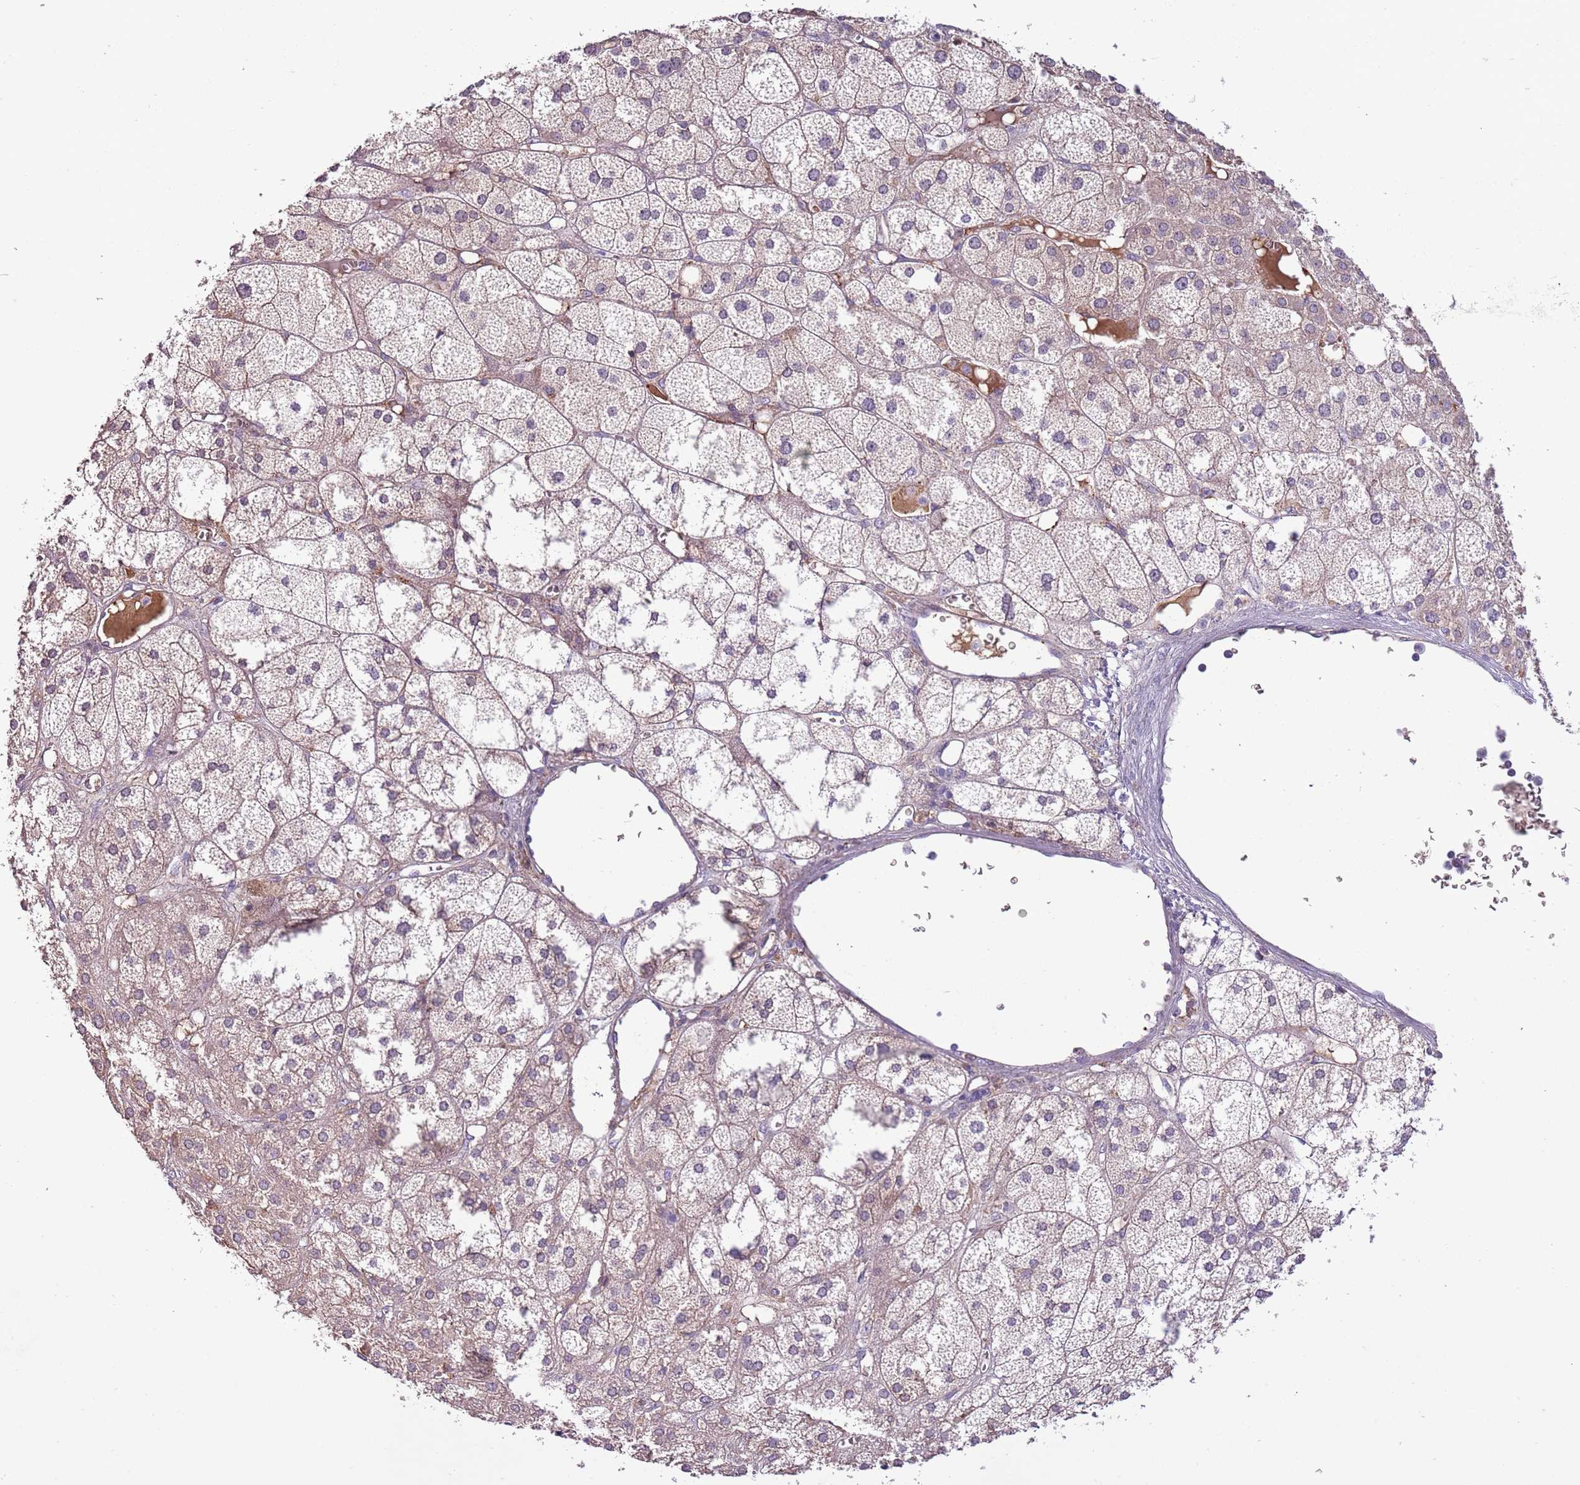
{"staining": {"intensity": "weak", "quantity": "<25%", "location": "cytoplasmic/membranous"}, "tissue": "adrenal gland", "cell_type": "Glandular cells", "image_type": "normal", "snomed": [{"axis": "morphology", "description": "Normal tissue, NOS"}, {"axis": "topography", "description": "Adrenal gland"}], "caption": "High magnification brightfield microscopy of benign adrenal gland stained with DAB (3,3'-diaminobenzidine) (brown) and counterstained with hematoxylin (blue): glandular cells show no significant staining. (IHC, brightfield microscopy, high magnification).", "gene": "HES3", "patient": {"sex": "female", "age": 61}}